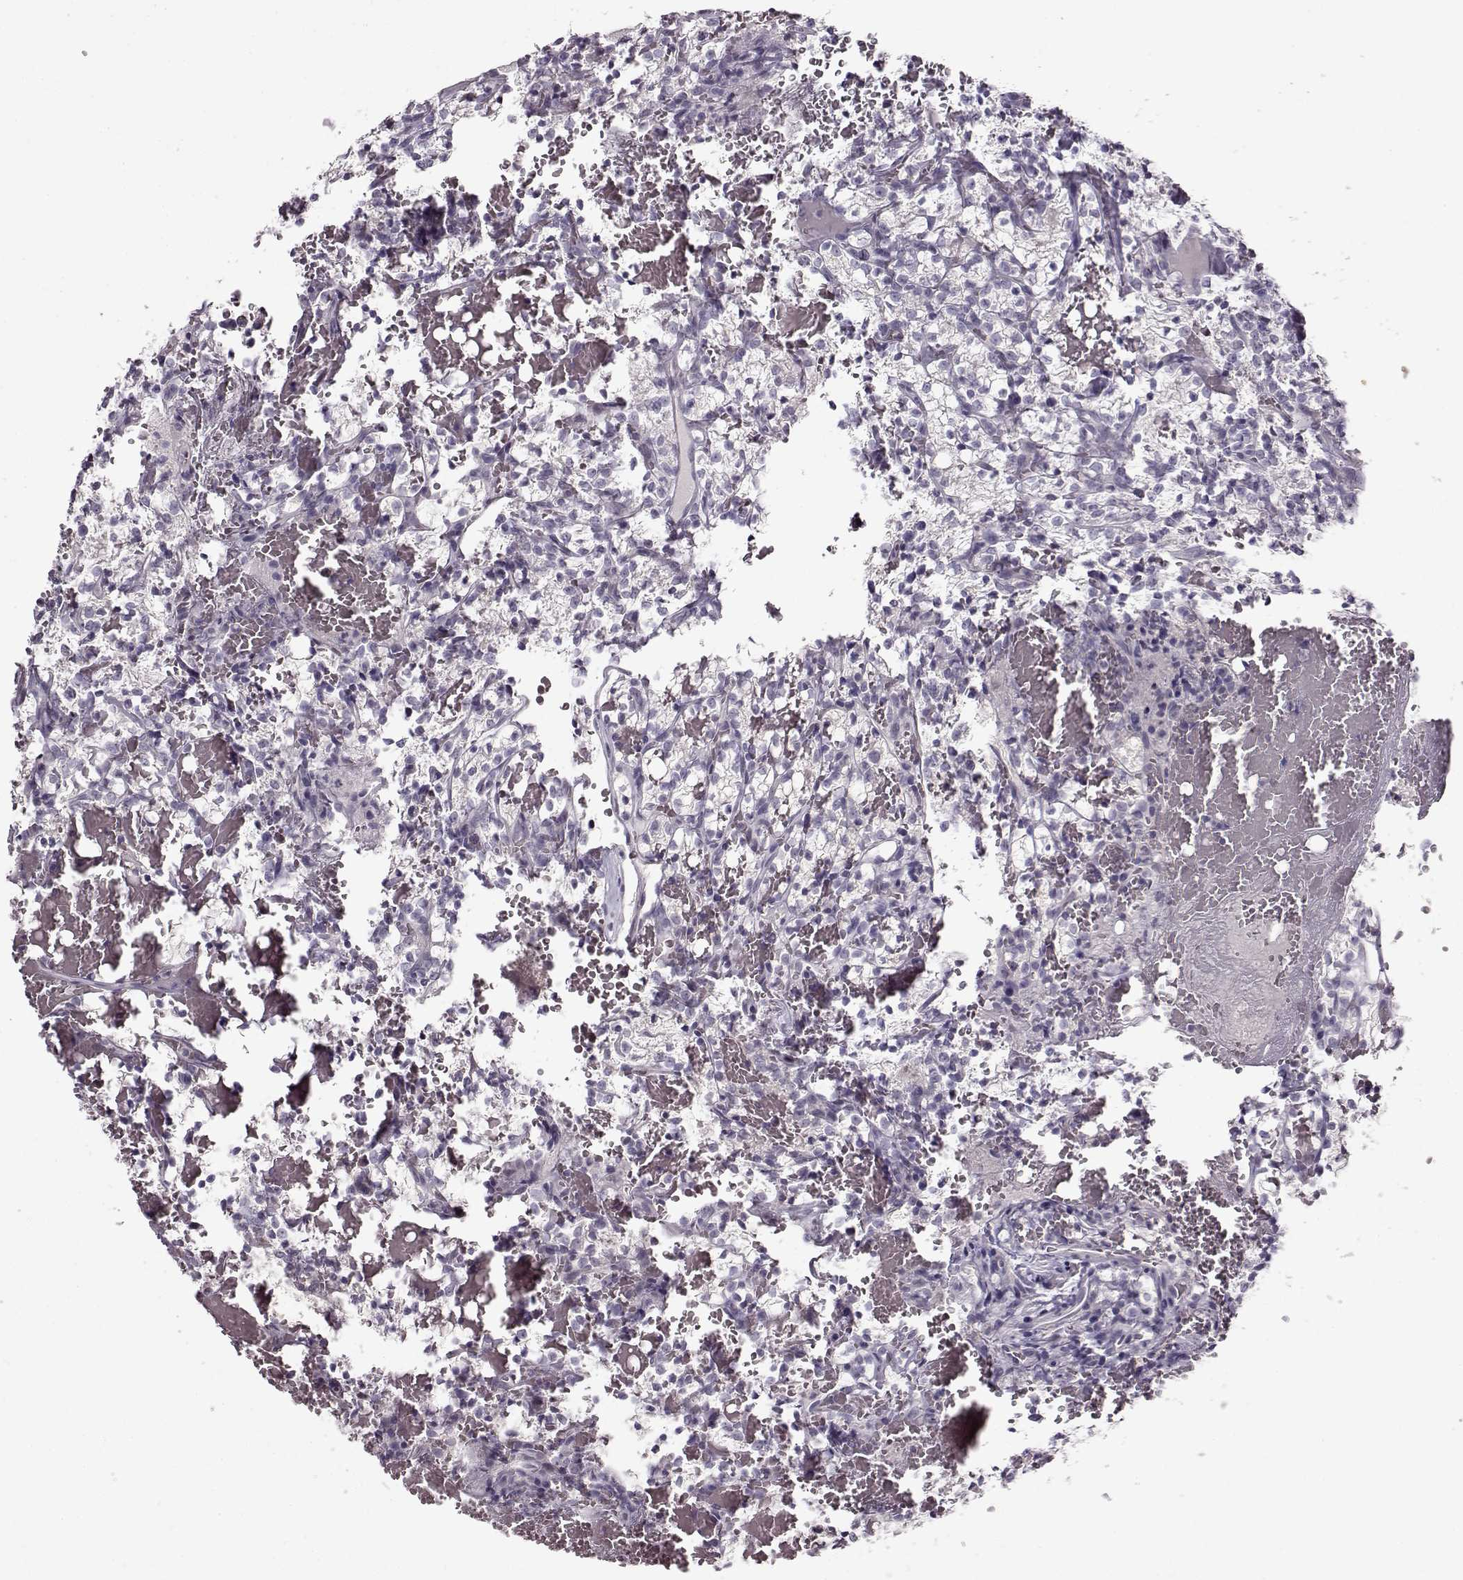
{"staining": {"intensity": "negative", "quantity": "none", "location": "none"}, "tissue": "renal cancer", "cell_type": "Tumor cells", "image_type": "cancer", "snomed": [{"axis": "morphology", "description": "Adenocarcinoma, NOS"}, {"axis": "topography", "description": "Kidney"}], "caption": "Renal adenocarcinoma was stained to show a protein in brown. There is no significant staining in tumor cells. (Immunohistochemistry (ihc), brightfield microscopy, high magnification).", "gene": "FSHB", "patient": {"sex": "female", "age": 69}}